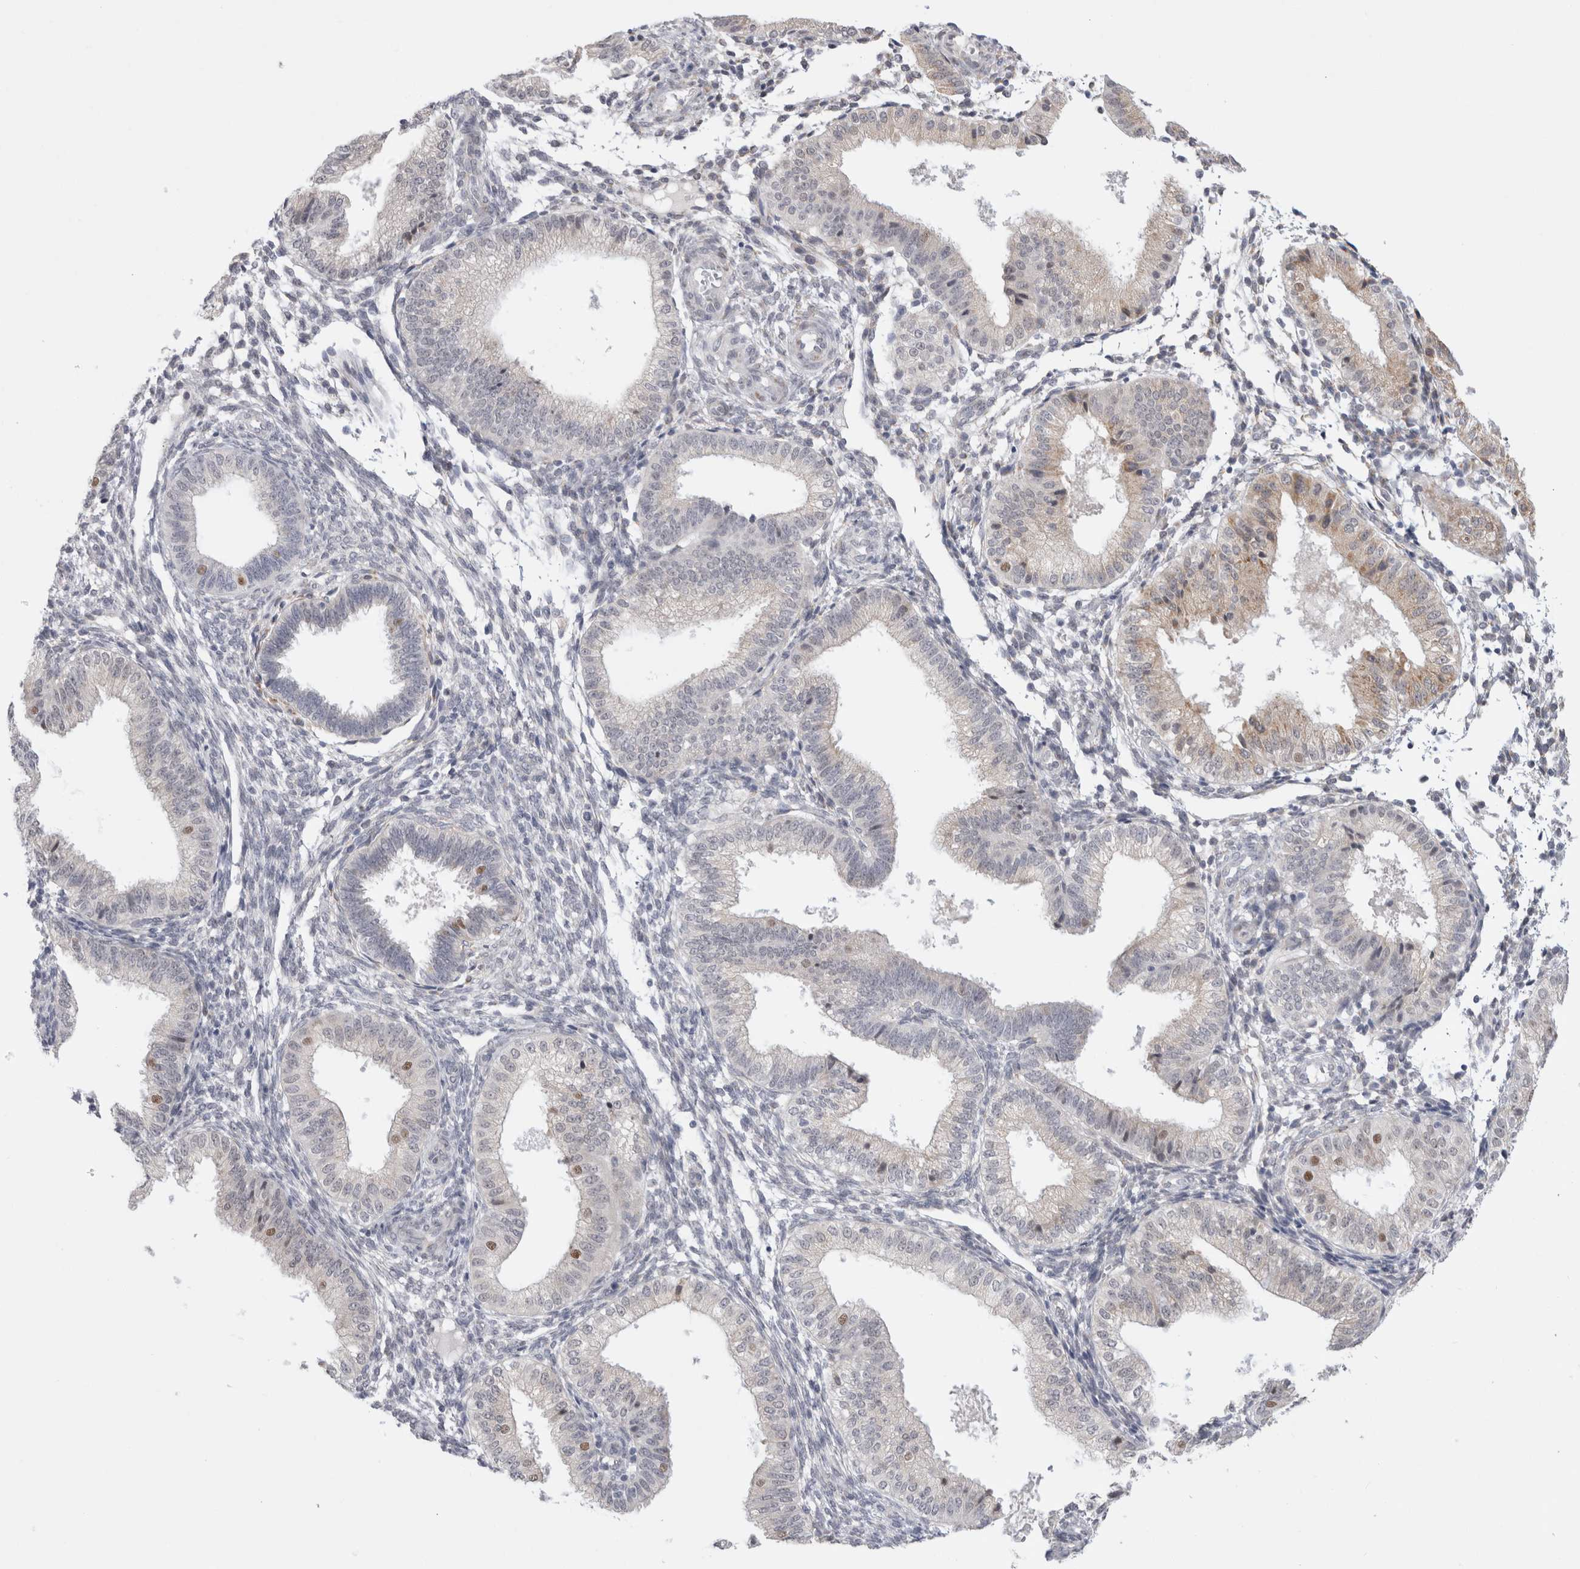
{"staining": {"intensity": "negative", "quantity": "none", "location": "none"}, "tissue": "endometrium", "cell_type": "Cells in endometrial stroma", "image_type": "normal", "snomed": [{"axis": "morphology", "description": "Normal tissue, NOS"}, {"axis": "topography", "description": "Endometrium"}], "caption": "Endometrium stained for a protein using immunohistochemistry demonstrates no expression cells in endometrial stroma.", "gene": "TRMT1L", "patient": {"sex": "female", "age": 39}}